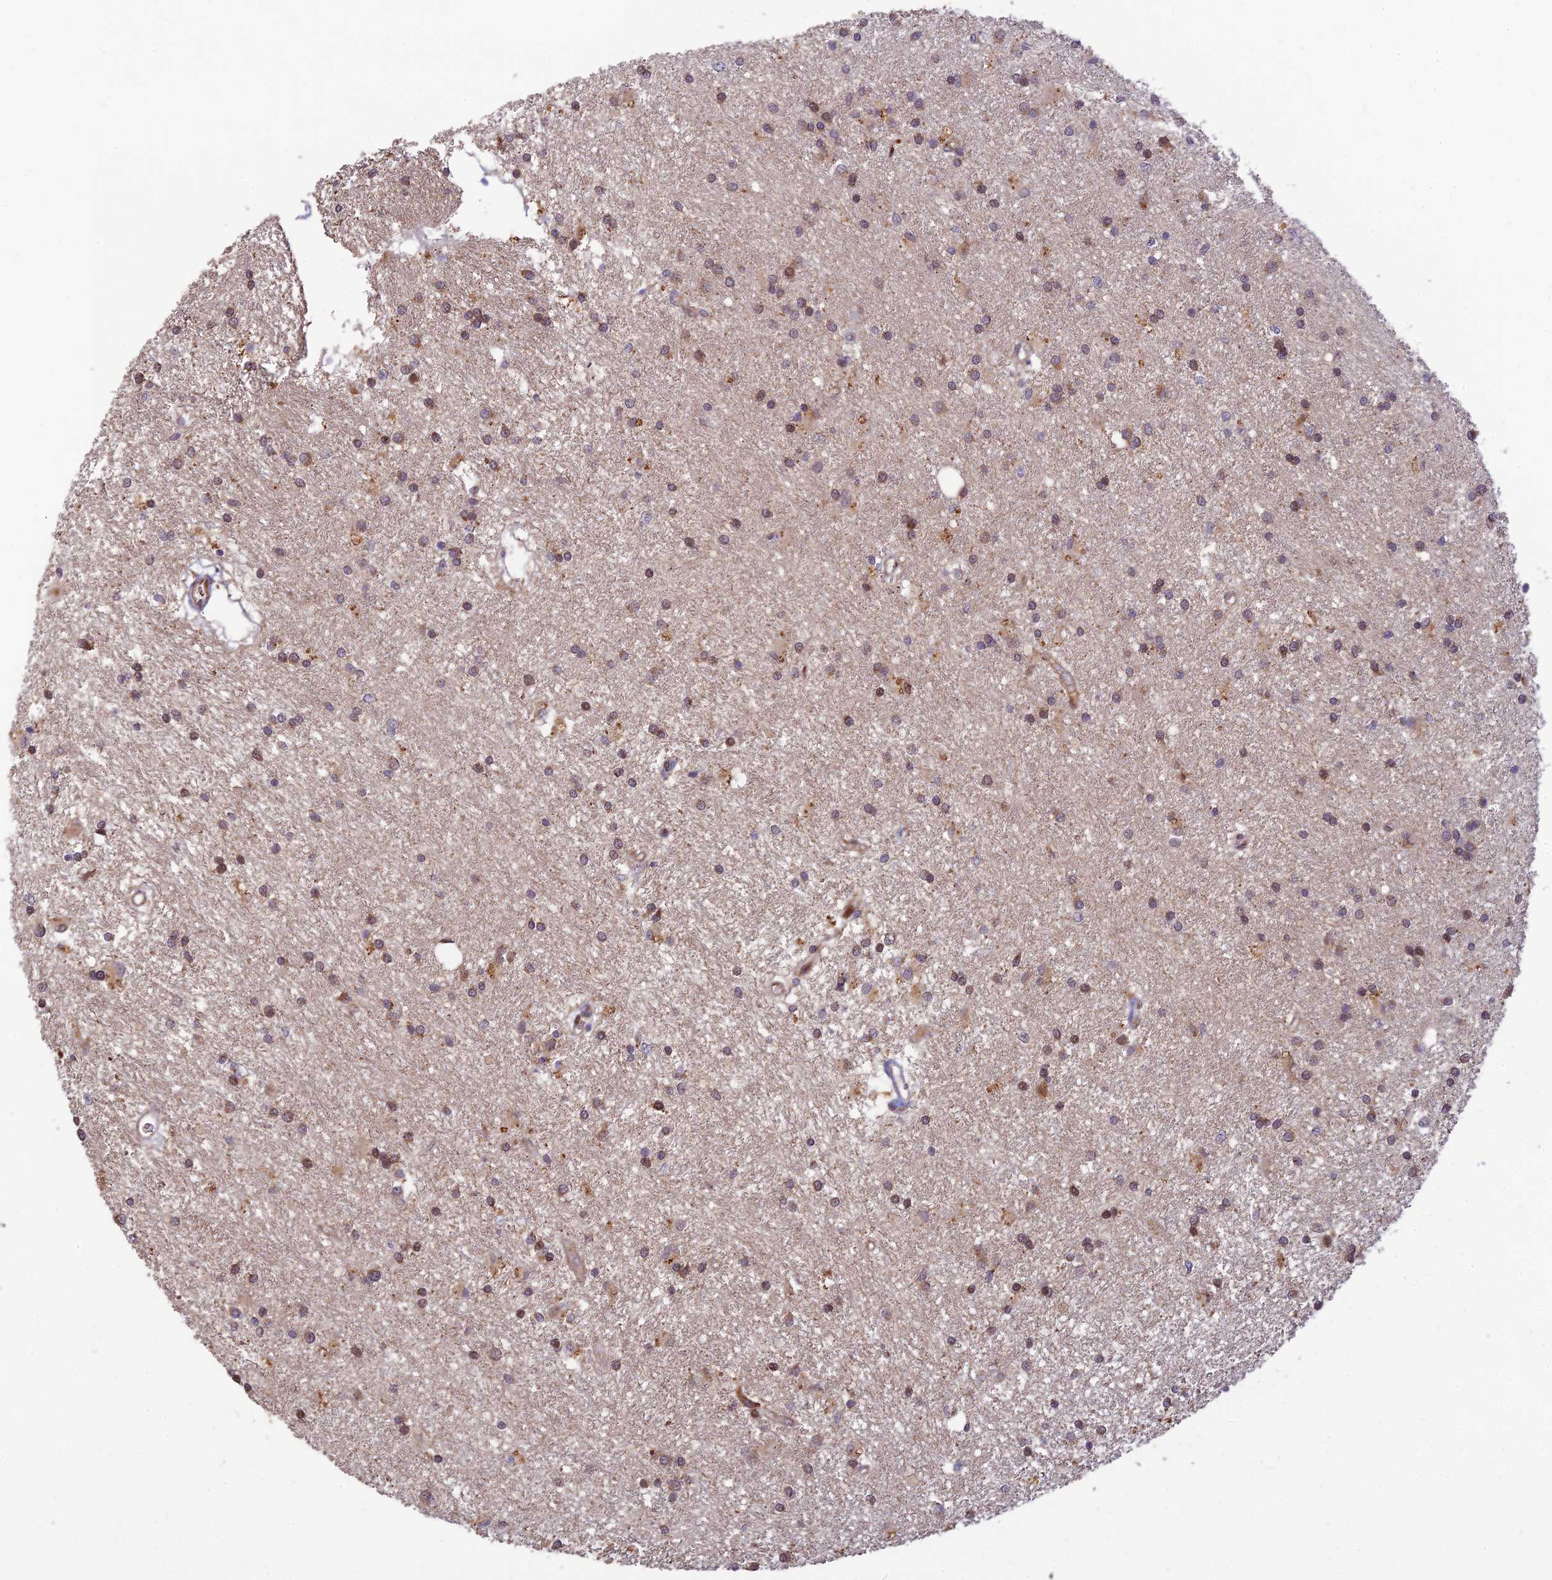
{"staining": {"intensity": "negative", "quantity": "none", "location": "none"}, "tissue": "glioma", "cell_type": "Tumor cells", "image_type": "cancer", "snomed": [{"axis": "morphology", "description": "Glioma, malignant, High grade"}, {"axis": "topography", "description": "Brain"}], "caption": "Immunohistochemistry (IHC) histopathology image of neoplastic tissue: glioma stained with DAB (3,3'-diaminobenzidine) demonstrates no significant protein staining in tumor cells.", "gene": "ASPDH", "patient": {"sex": "male", "age": 77}}